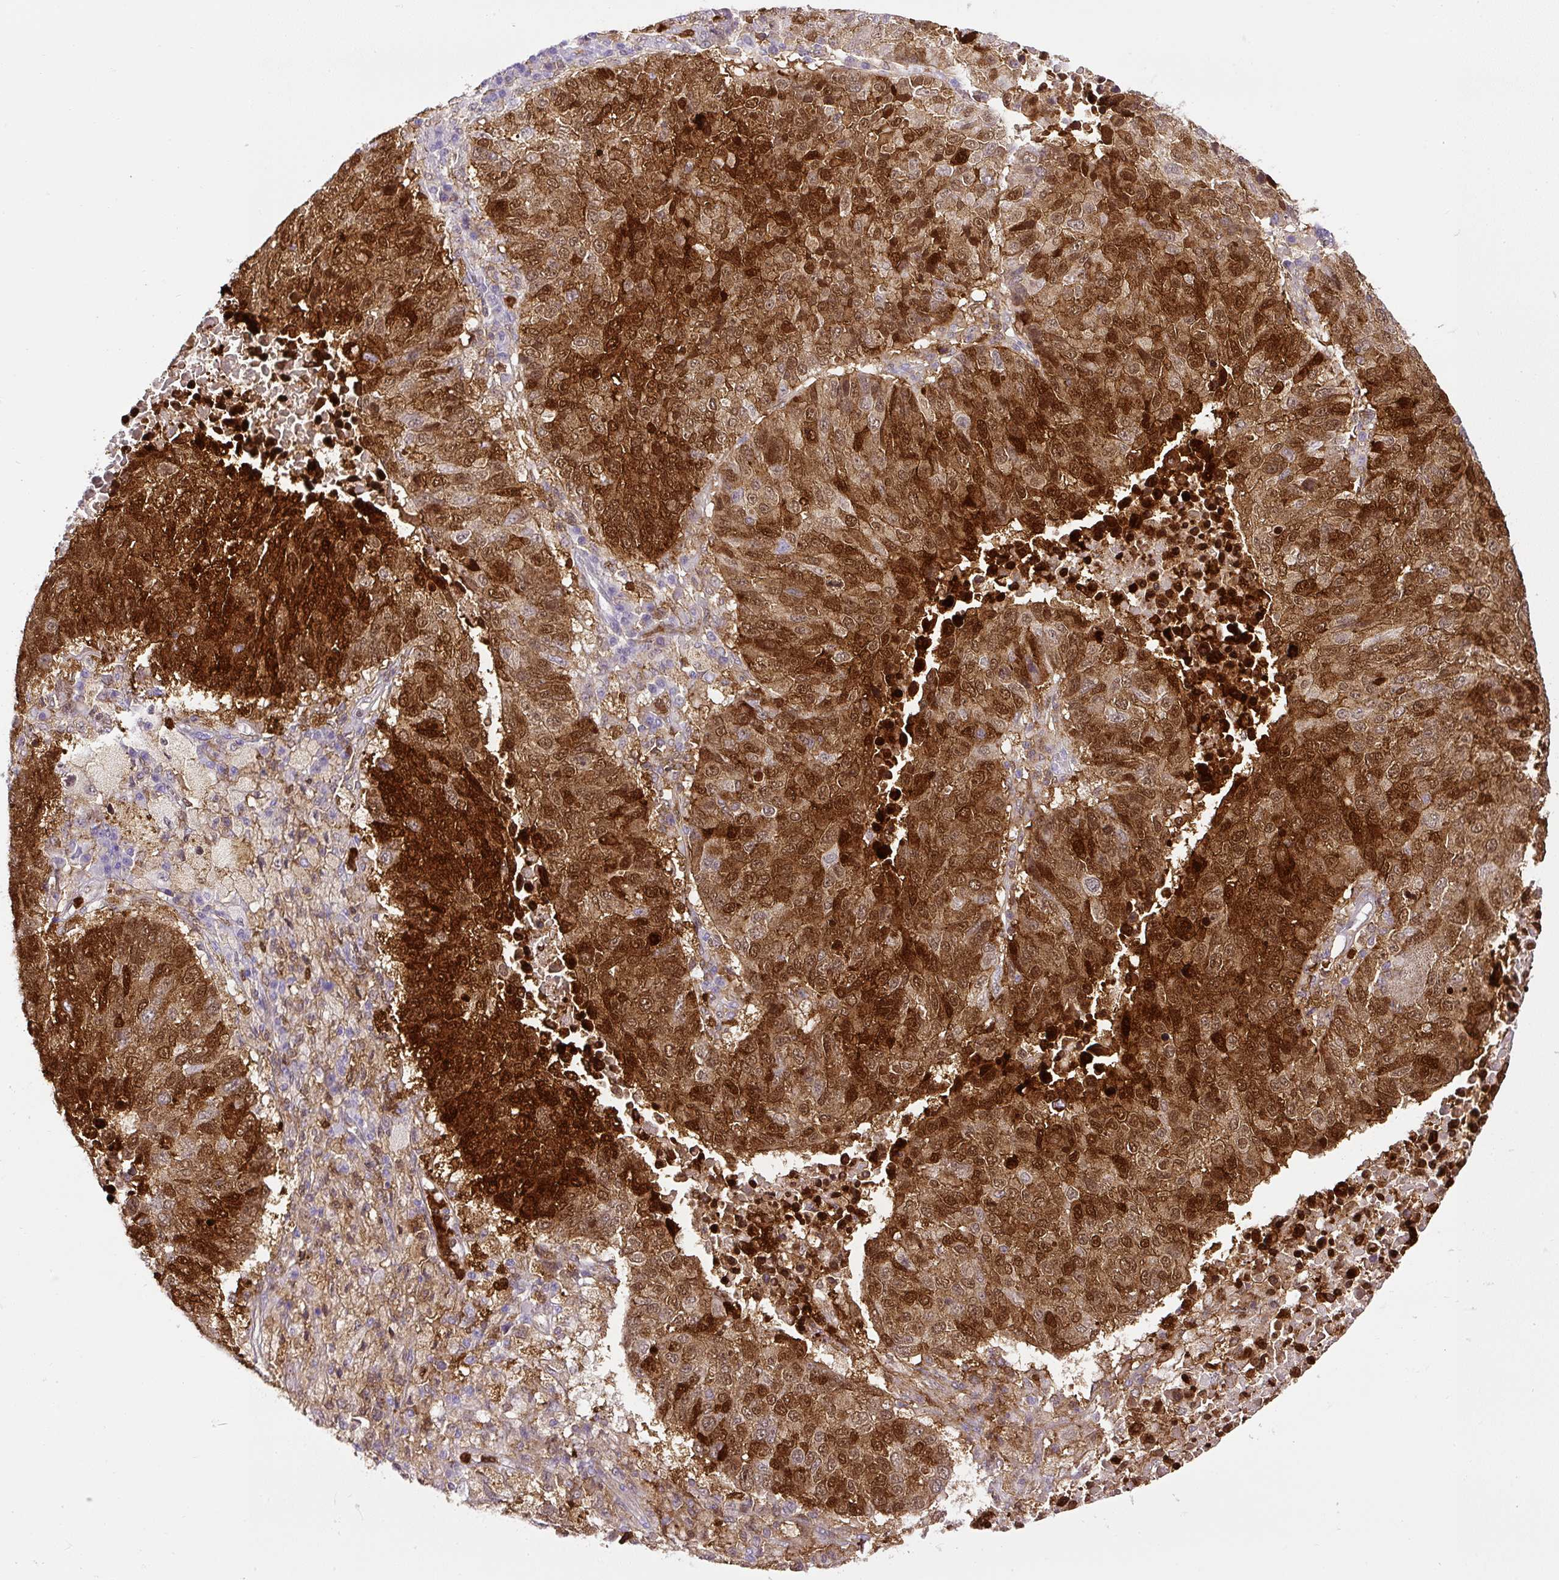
{"staining": {"intensity": "strong", "quantity": ">75%", "location": "cytoplasmic/membranous,nuclear"}, "tissue": "lung cancer", "cell_type": "Tumor cells", "image_type": "cancer", "snomed": [{"axis": "morphology", "description": "Squamous cell carcinoma, NOS"}, {"axis": "topography", "description": "Lung"}], "caption": "Squamous cell carcinoma (lung) tissue exhibits strong cytoplasmic/membranous and nuclear positivity in approximately >75% of tumor cells, visualized by immunohistochemistry.", "gene": "ANXA1", "patient": {"sex": "male", "age": 73}}